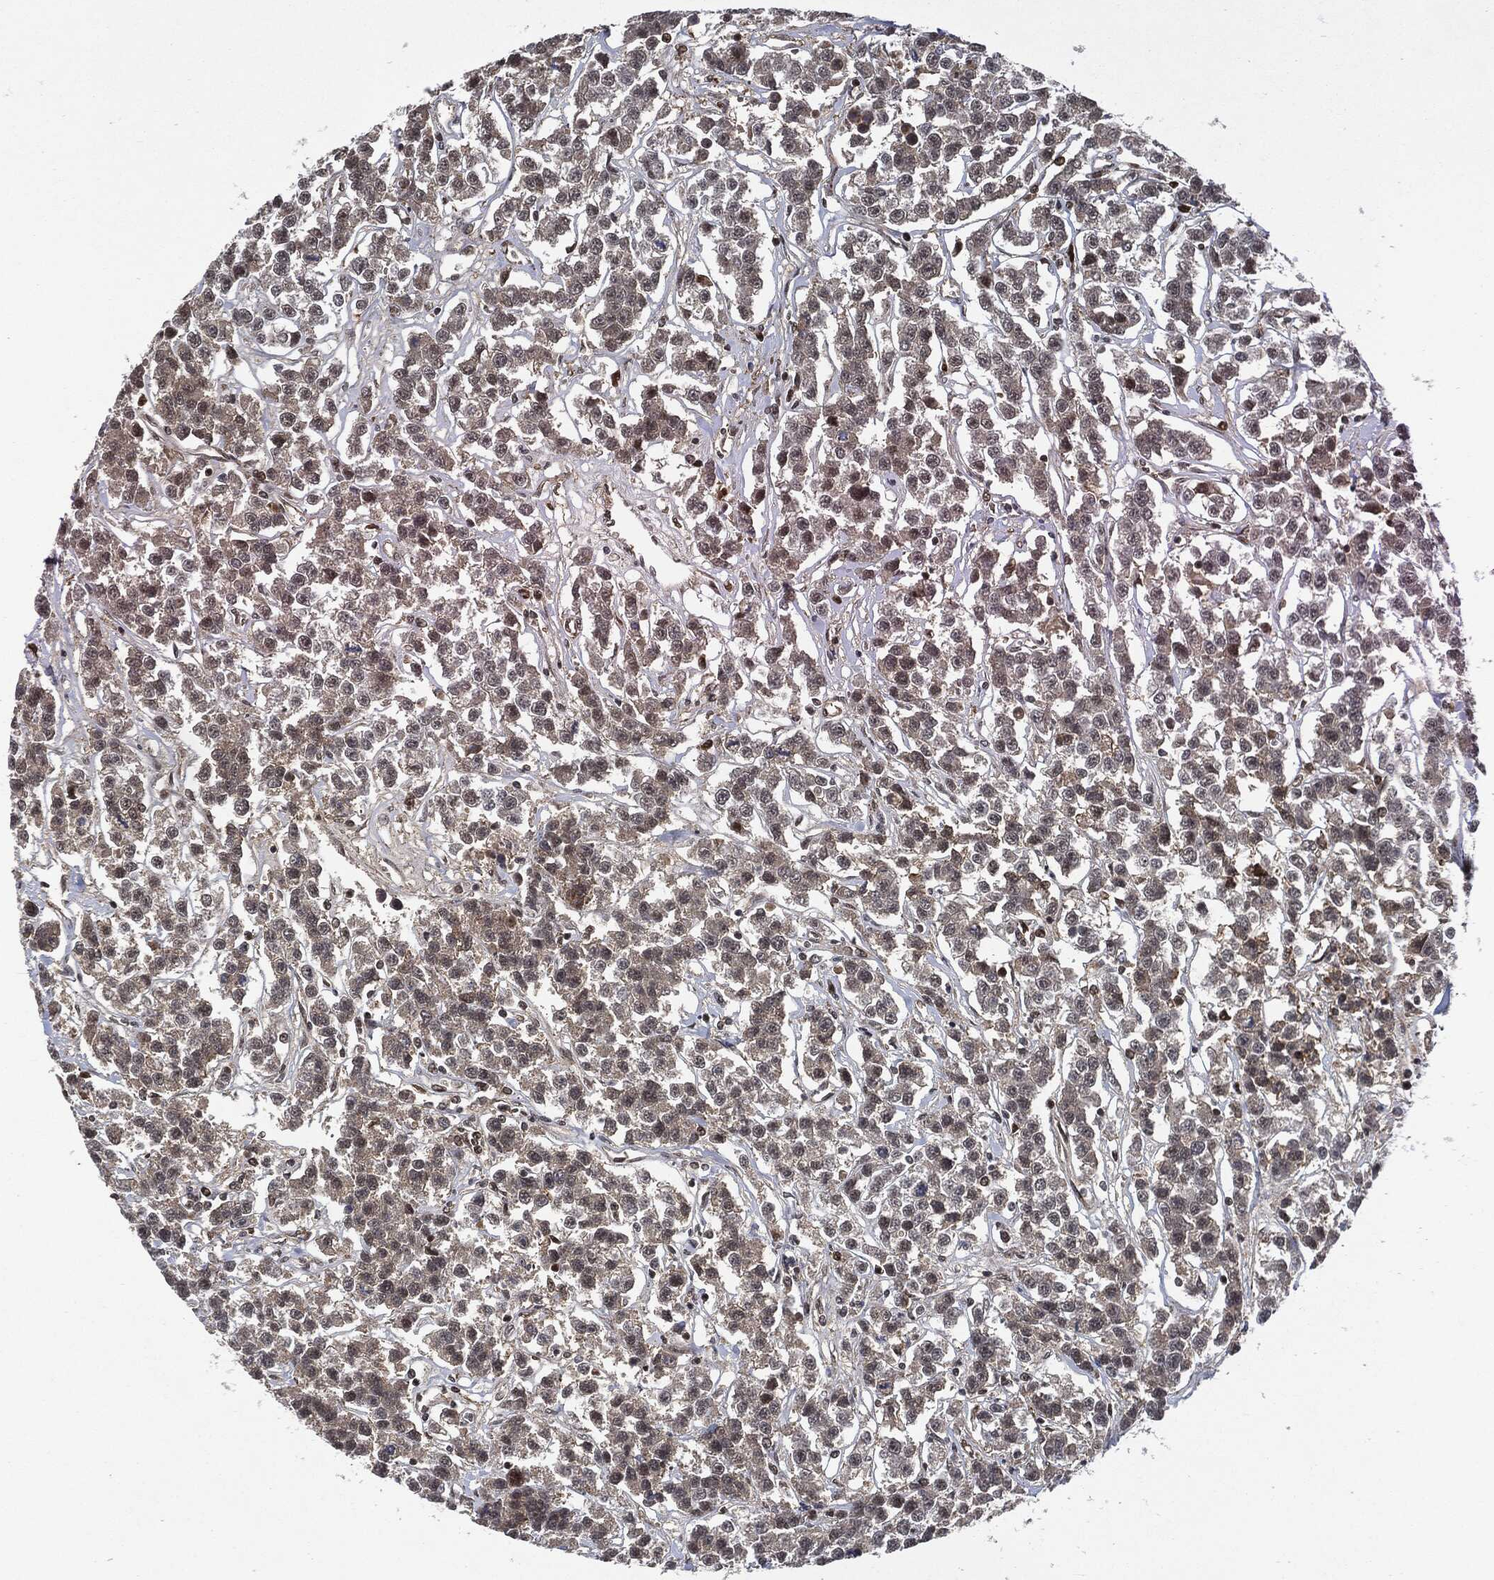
{"staining": {"intensity": "weak", "quantity": "25%-75%", "location": "cytoplasmic/membranous,nuclear"}, "tissue": "testis cancer", "cell_type": "Tumor cells", "image_type": "cancer", "snomed": [{"axis": "morphology", "description": "Seminoma, NOS"}, {"axis": "topography", "description": "Testis"}], "caption": "This micrograph reveals immunohistochemistry staining of human testis cancer (seminoma), with low weak cytoplasmic/membranous and nuclear positivity in approximately 25%-75% of tumor cells.", "gene": "CUTA", "patient": {"sex": "male", "age": 59}}